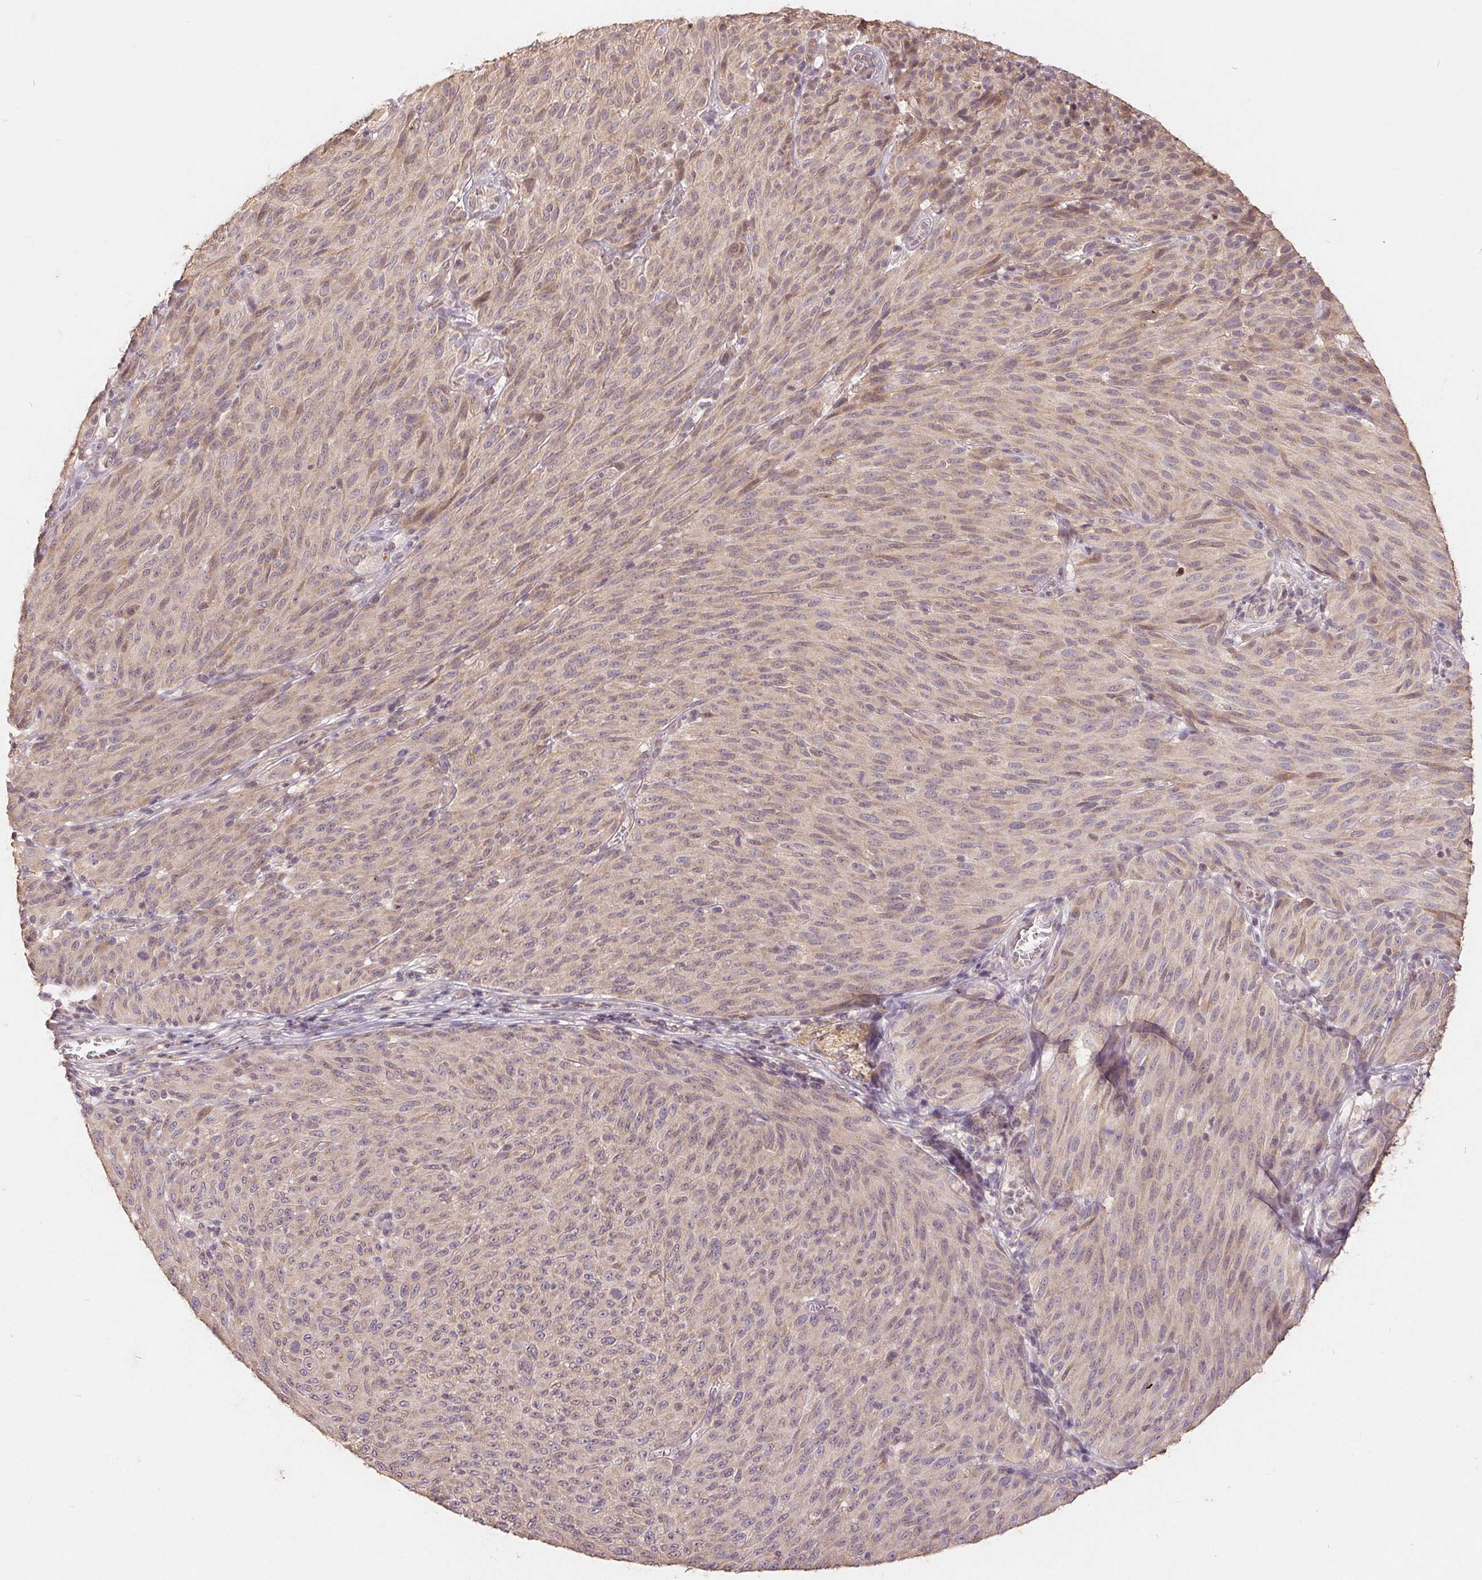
{"staining": {"intensity": "negative", "quantity": "none", "location": "none"}, "tissue": "melanoma", "cell_type": "Tumor cells", "image_type": "cancer", "snomed": [{"axis": "morphology", "description": "Malignant melanoma, NOS"}, {"axis": "topography", "description": "Skin"}], "caption": "A high-resolution photomicrograph shows immunohistochemistry (IHC) staining of melanoma, which reveals no significant expression in tumor cells. Brightfield microscopy of immunohistochemistry (IHC) stained with DAB (brown) and hematoxylin (blue), captured at high magnification.", "gene": "CDIPT", "patient": {"sex": "male", "age": 85}}